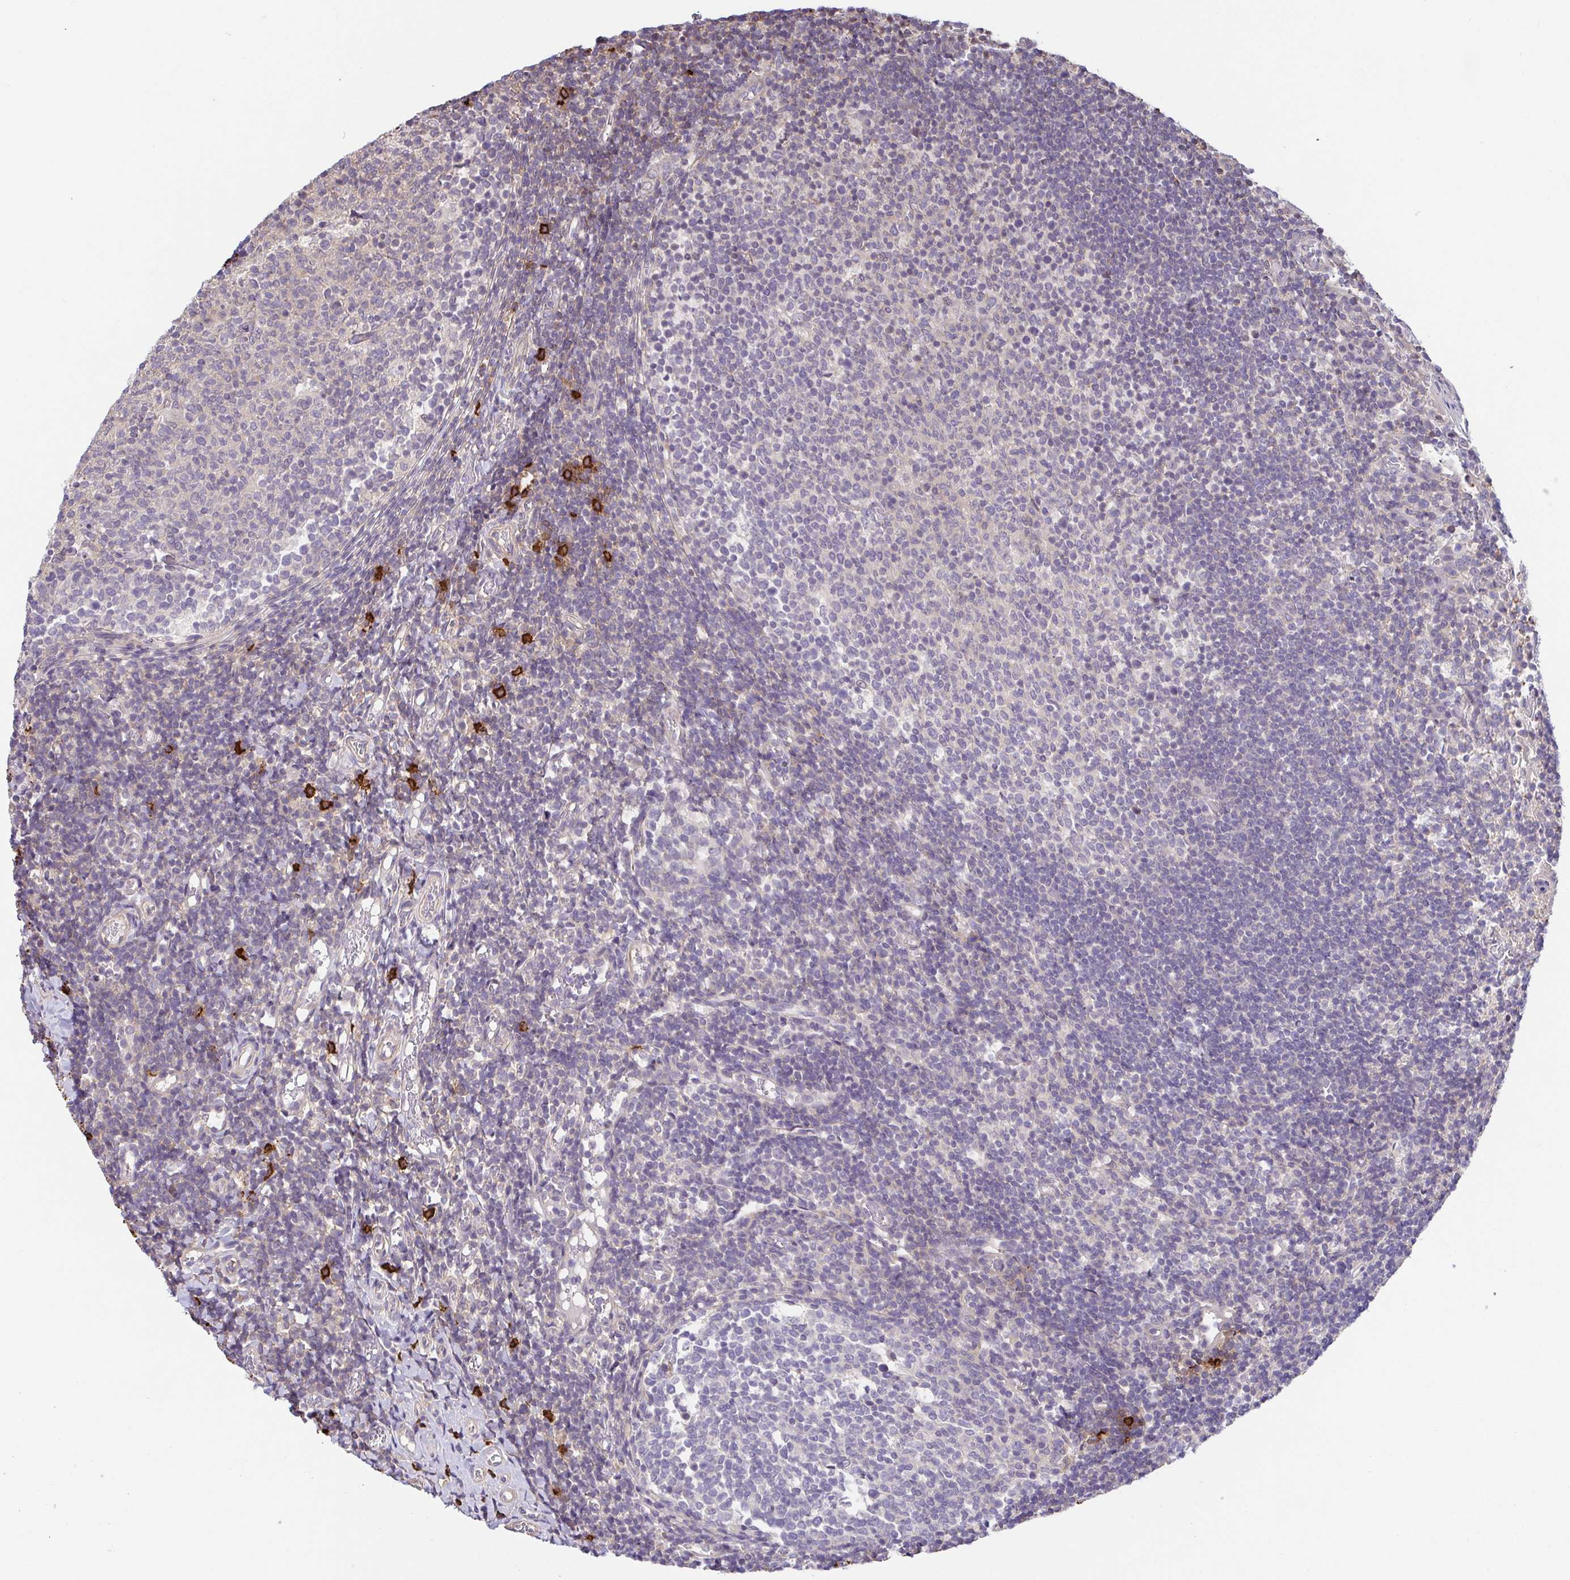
{"staining": {"intensity": "negative", "quantity": "none", "location": "none"}, "tissue": "tonsil", "cell_type": "Germinal center cells", "image_type": "normal", "snomed": [{"axis": "morphology", "description": "Normal tissue, NOS"}, {"axis": "topography", "description": "Tonsil"}], "caption": "DAB immunohistochemical staining of unremarkable tonsil demonstrates no significant staining in germinal center cells. (DAB (3,3'-diaminobenzidine) immunohistochemistry (IHC) with hematoxylin counter stain).", "gene": "PREPL", "patient": {"sex": "female", "age": 10}}